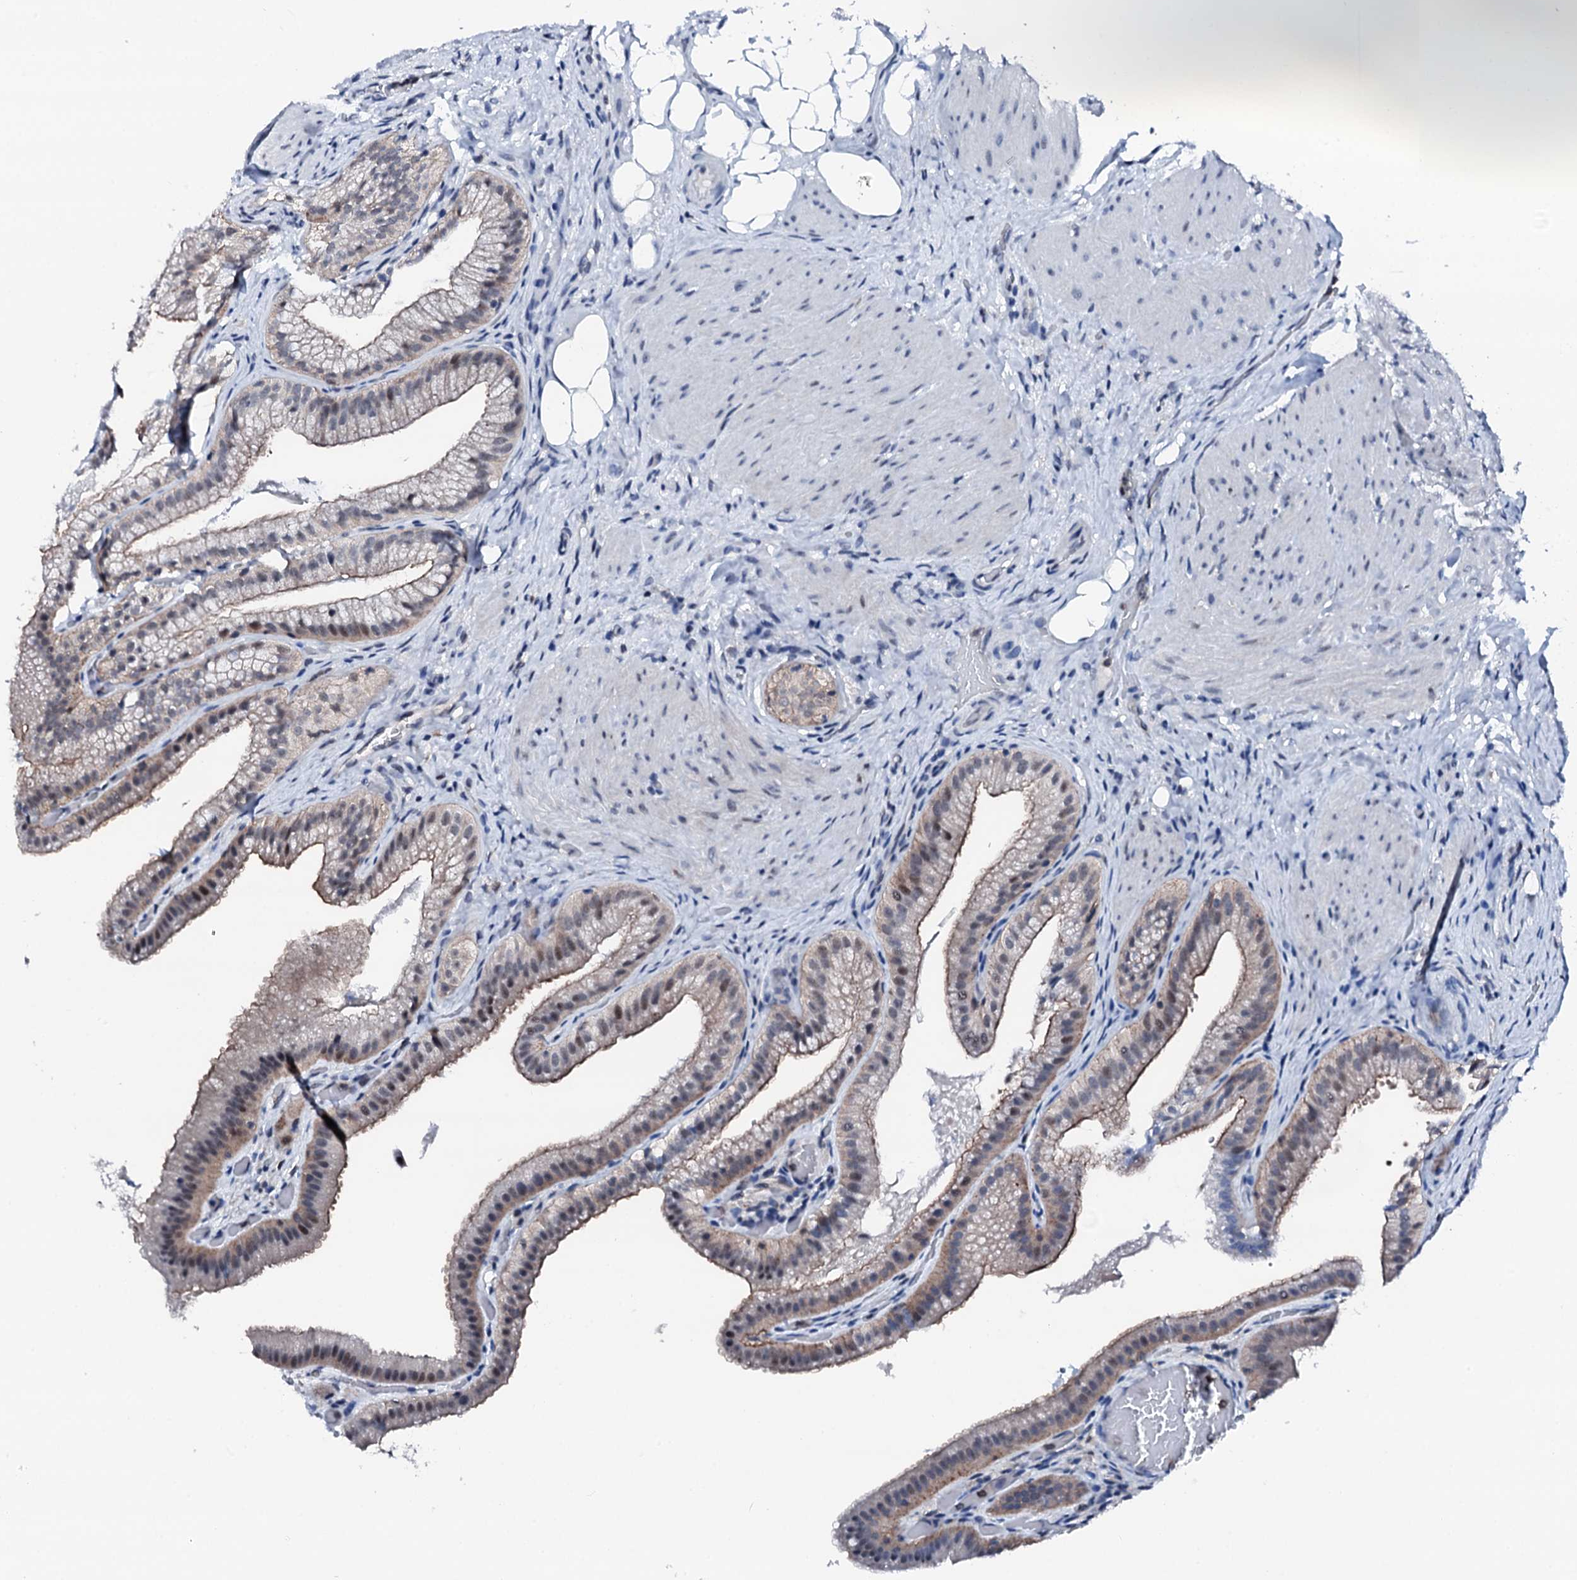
{"staining": {"intensity": "moderate", "quantity": "25%-75%", "location": "cytoplasmic/membranous"}, "tissue": "gallbladder", "cell_type": "Glandular cells", "image_type": "normal", "snomed": [{"axis": "morphology", "description": "Normal tissue, NOS"}, {"axis": "morphology", "description": "Inflammation, NOS"}, {"axis": "topography", "description": "Gallbladder"}], "caption": "Brown immunohistochemical staining in unremarkable gallbladder exhibits moderate cytoplasmic/membranous staining in approximately 25%-75% of glandular cells.", "gene": "TRAFD1", "patient": {"sex": "male", "age": 51}}